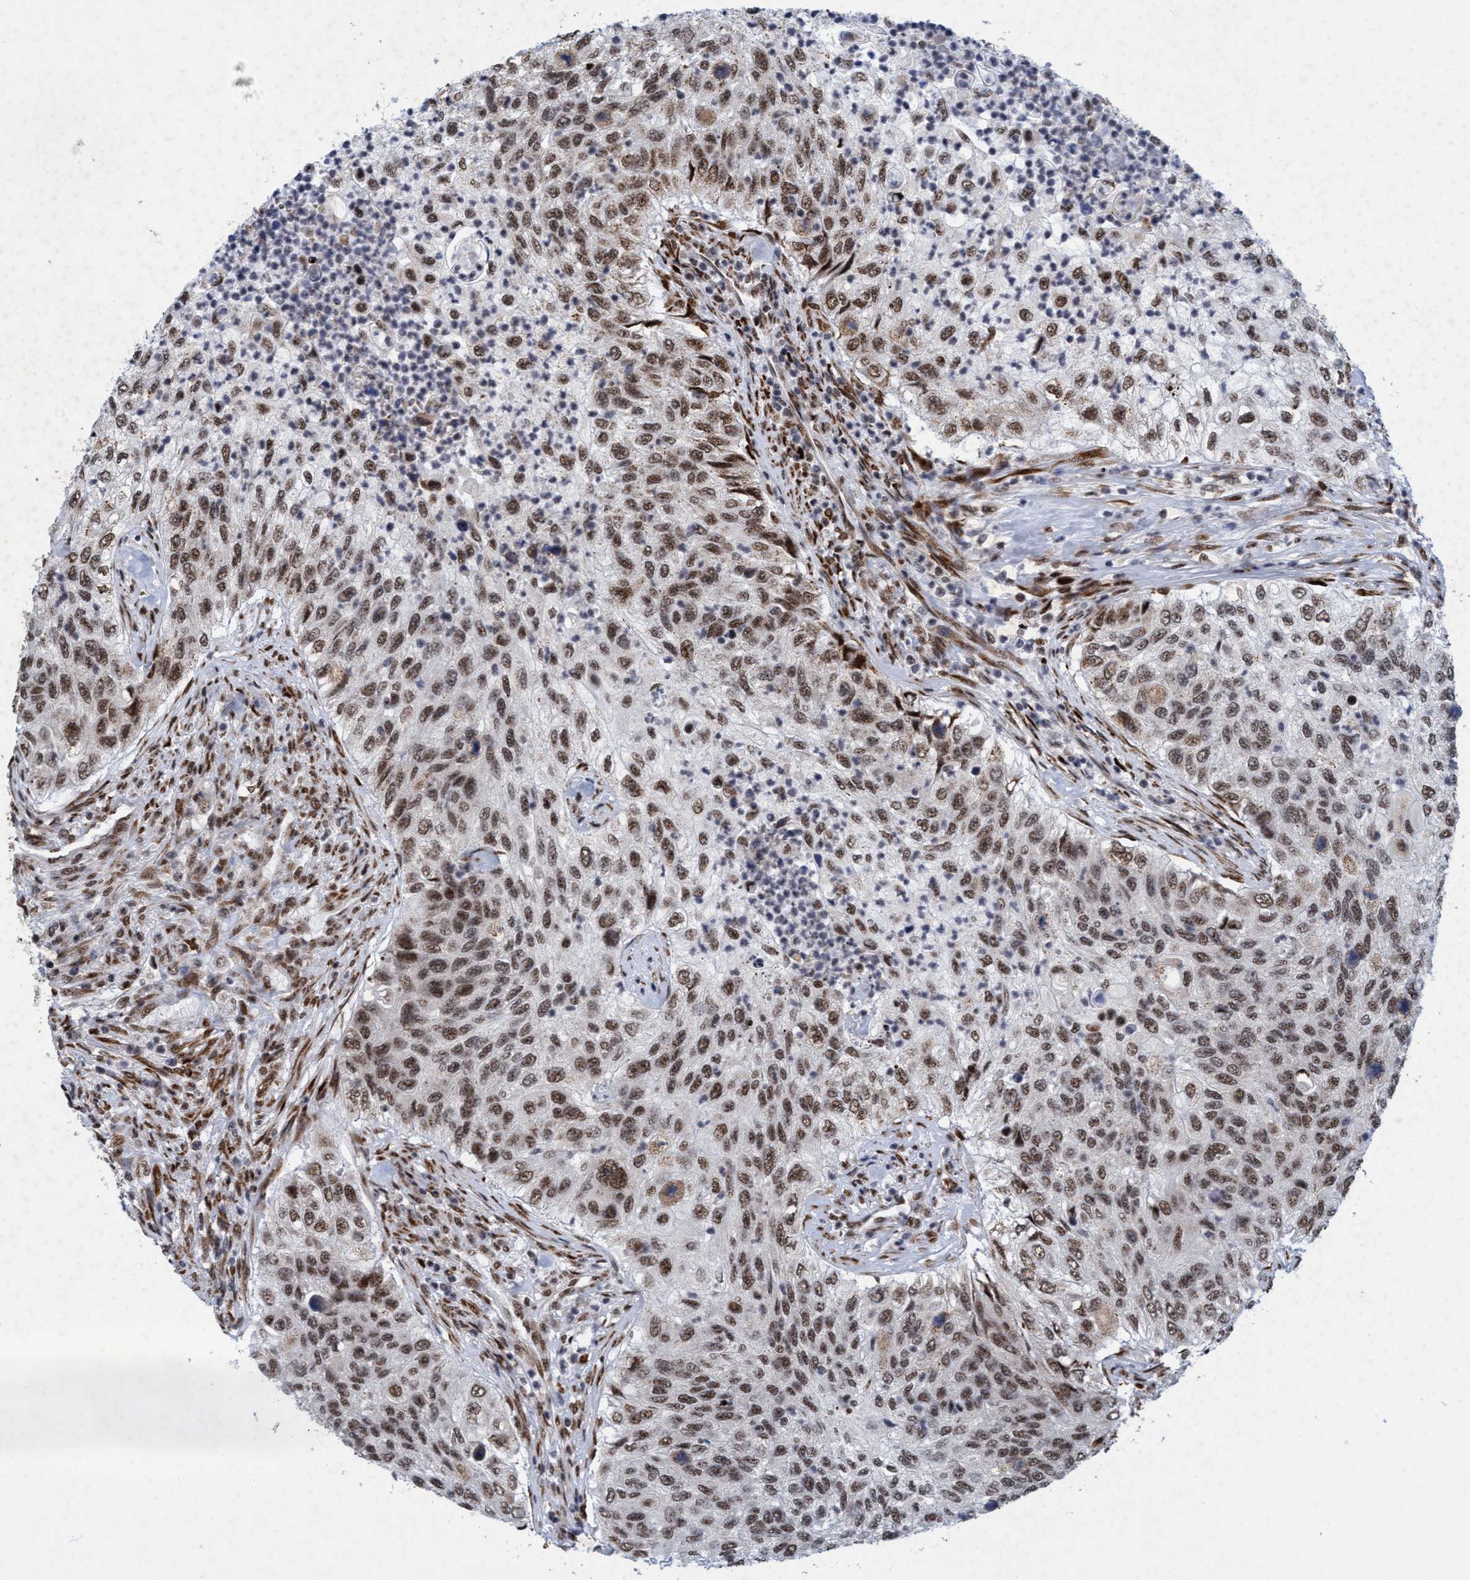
{"staining": {"intensity": "moderate", "quantity": ">75%", "location": "nuclear"}, "tissue": "urothelial cancer", "cell_type": "Tumor cells", "image_type": "cancer", "snomed": [{"axis": "morphology", "description": "Urothelial carcinoma, High grade"}, {"axis": "topography", "description": "Urinary bladder"}], "caption": "Tumor cells exhibit moderate nuclear positivity in about >75% of cells in urothelial carcinoma (high-grade). (DAB (3,3'-diaminobenzidine) IHC, brown staining for protein, blue staining for nuclei).", "gene": "GLT6D1", "patient": {"sex": "female", "age": 60}}